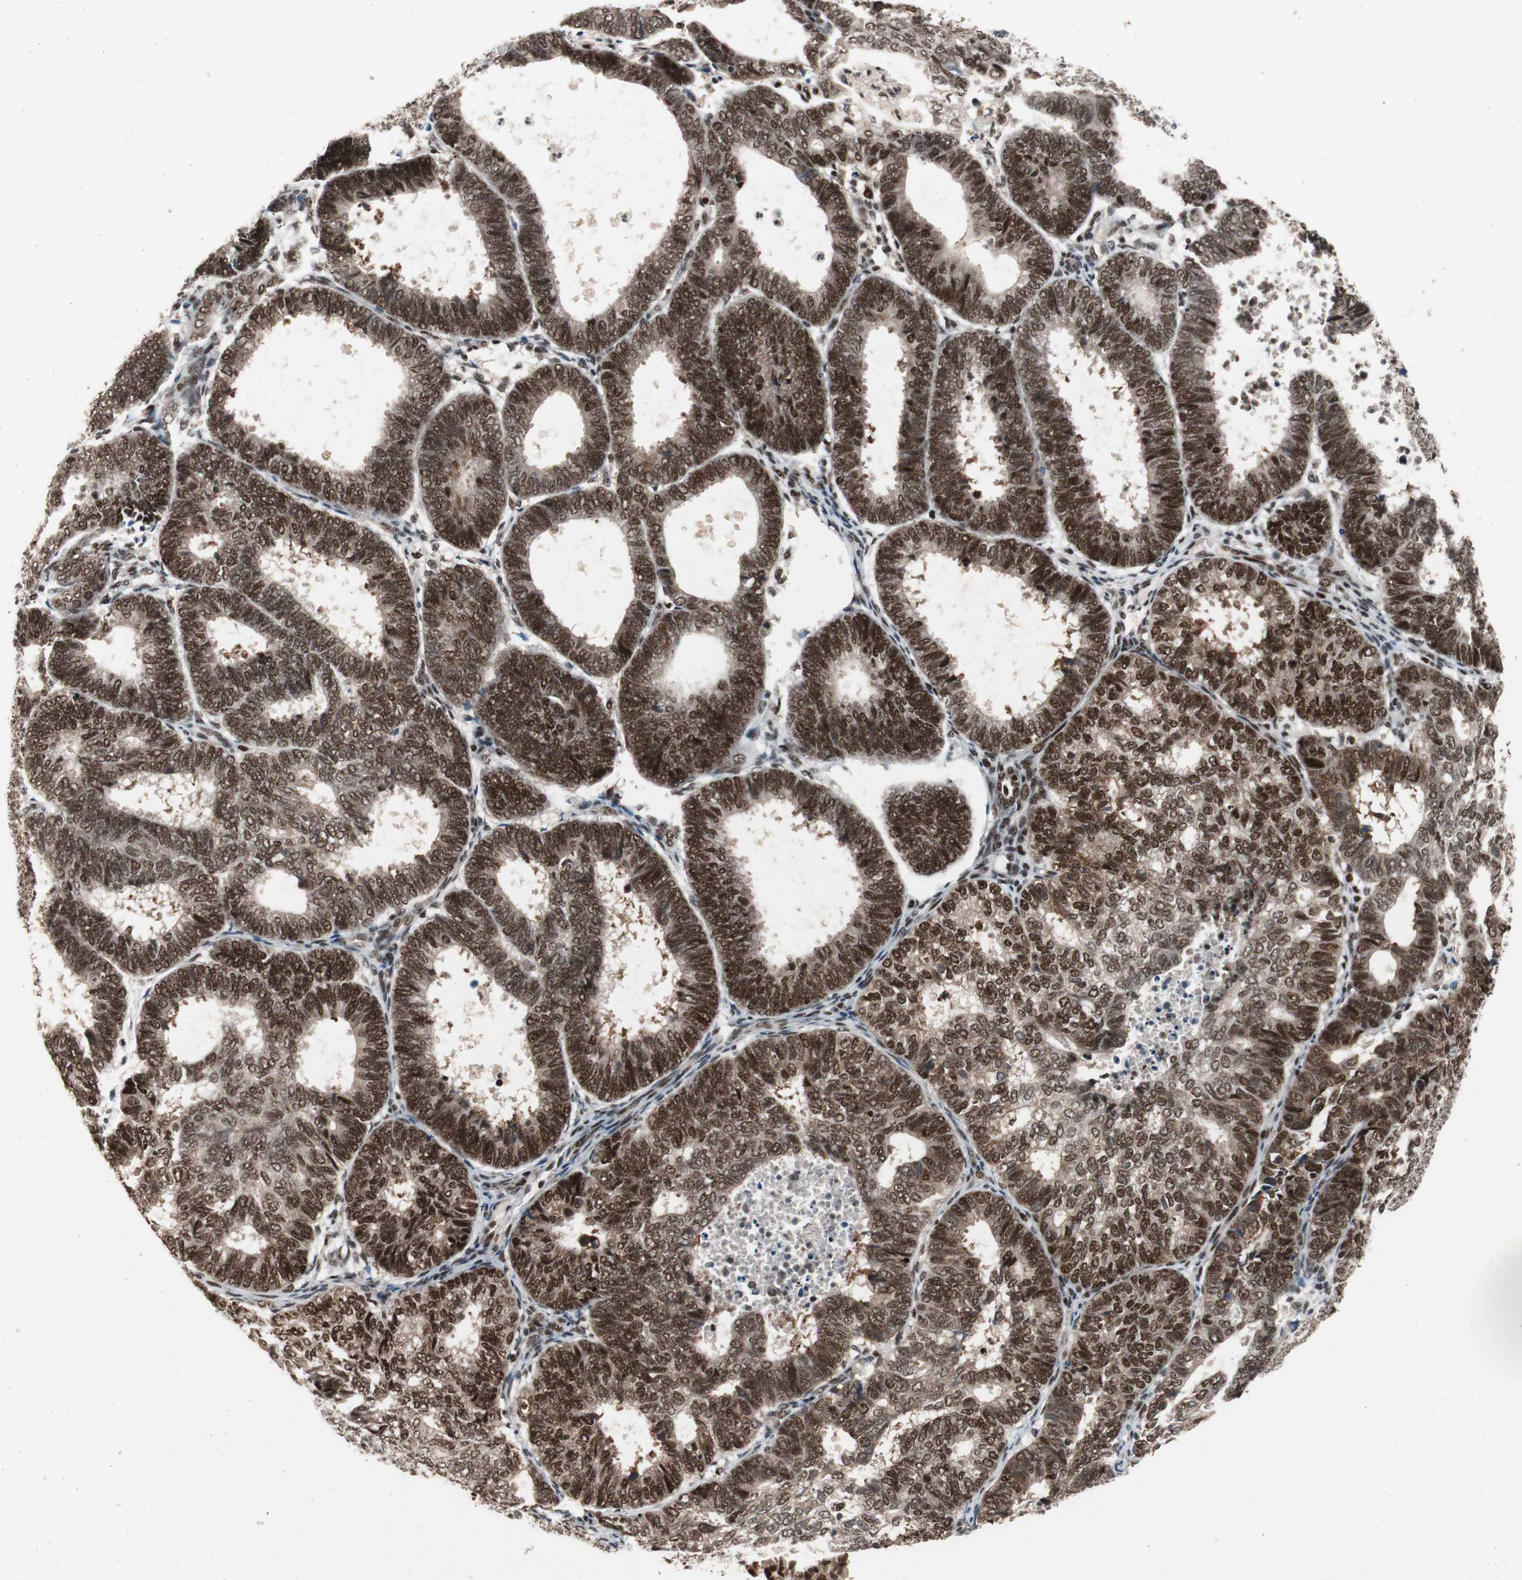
{"staining": {"intensity": "strong", "quantity": ">75%", "location": "cytoplasmic/membranous,nuclear"}, "tissue": "endometrial cancer", "cell_type": "Tumor cells", "image_type": "cancer", "snomed": [{"axis": "morphology", "description": "Adenocarcinoma, NOS"}, {"axis": "topography", "description": "Uterus"}], "caption": "Tumor cells exhibit strong cytoplasmic/membranous and nuclear positivity in approximately >75% of cells in adenocarcinoma (endometrial).", "gene": "RPA1", "patient": {"sex": "female", "age": 60}}